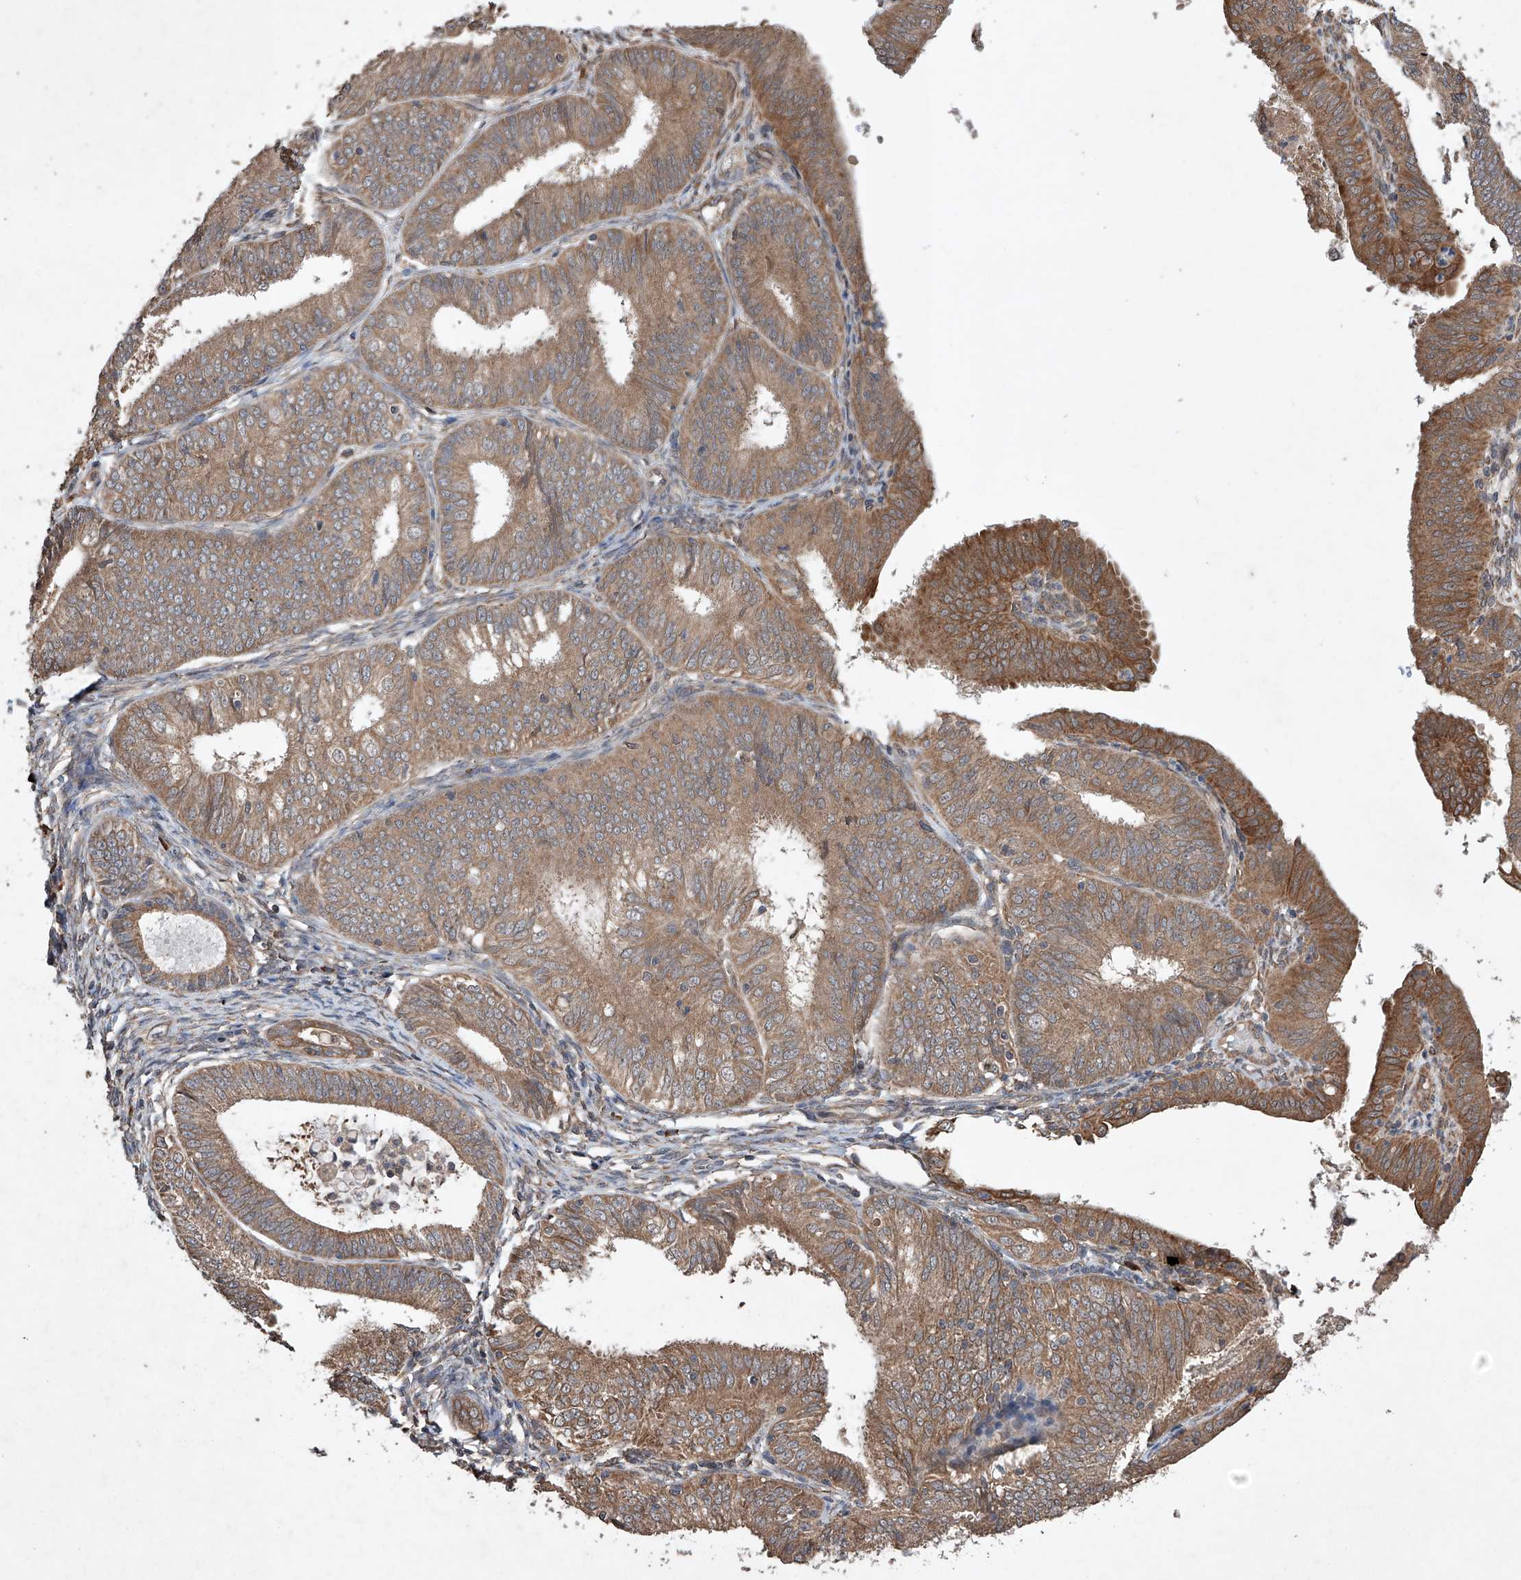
{"staining": {"intensity": "moderate", "quantity": ">75%", "location": "cytoplasmic/membranous"}, "tissue": "endometrial cancer", "cell_type": "Tumor cells", "image_type": "cancer", "snomed": [{"axis": "morphology", "description": "Adenocarcinoma, NOS"}, {"axis": "topography", "description": "Endometrium"}], "caption": "High-magnification brightfield microscopy of adenocarcinoma (endometrial) stained with DAB (3,3'-diaminobenzidine) (brown) and counterstained with hematoxylin (blue). tumor cells exhibit moderate cytoplasmic/membranous positivity is seen in approximately>75% of cells.", "gene": "LURAP1", "patient": {"sex": "female", "age": 51}}